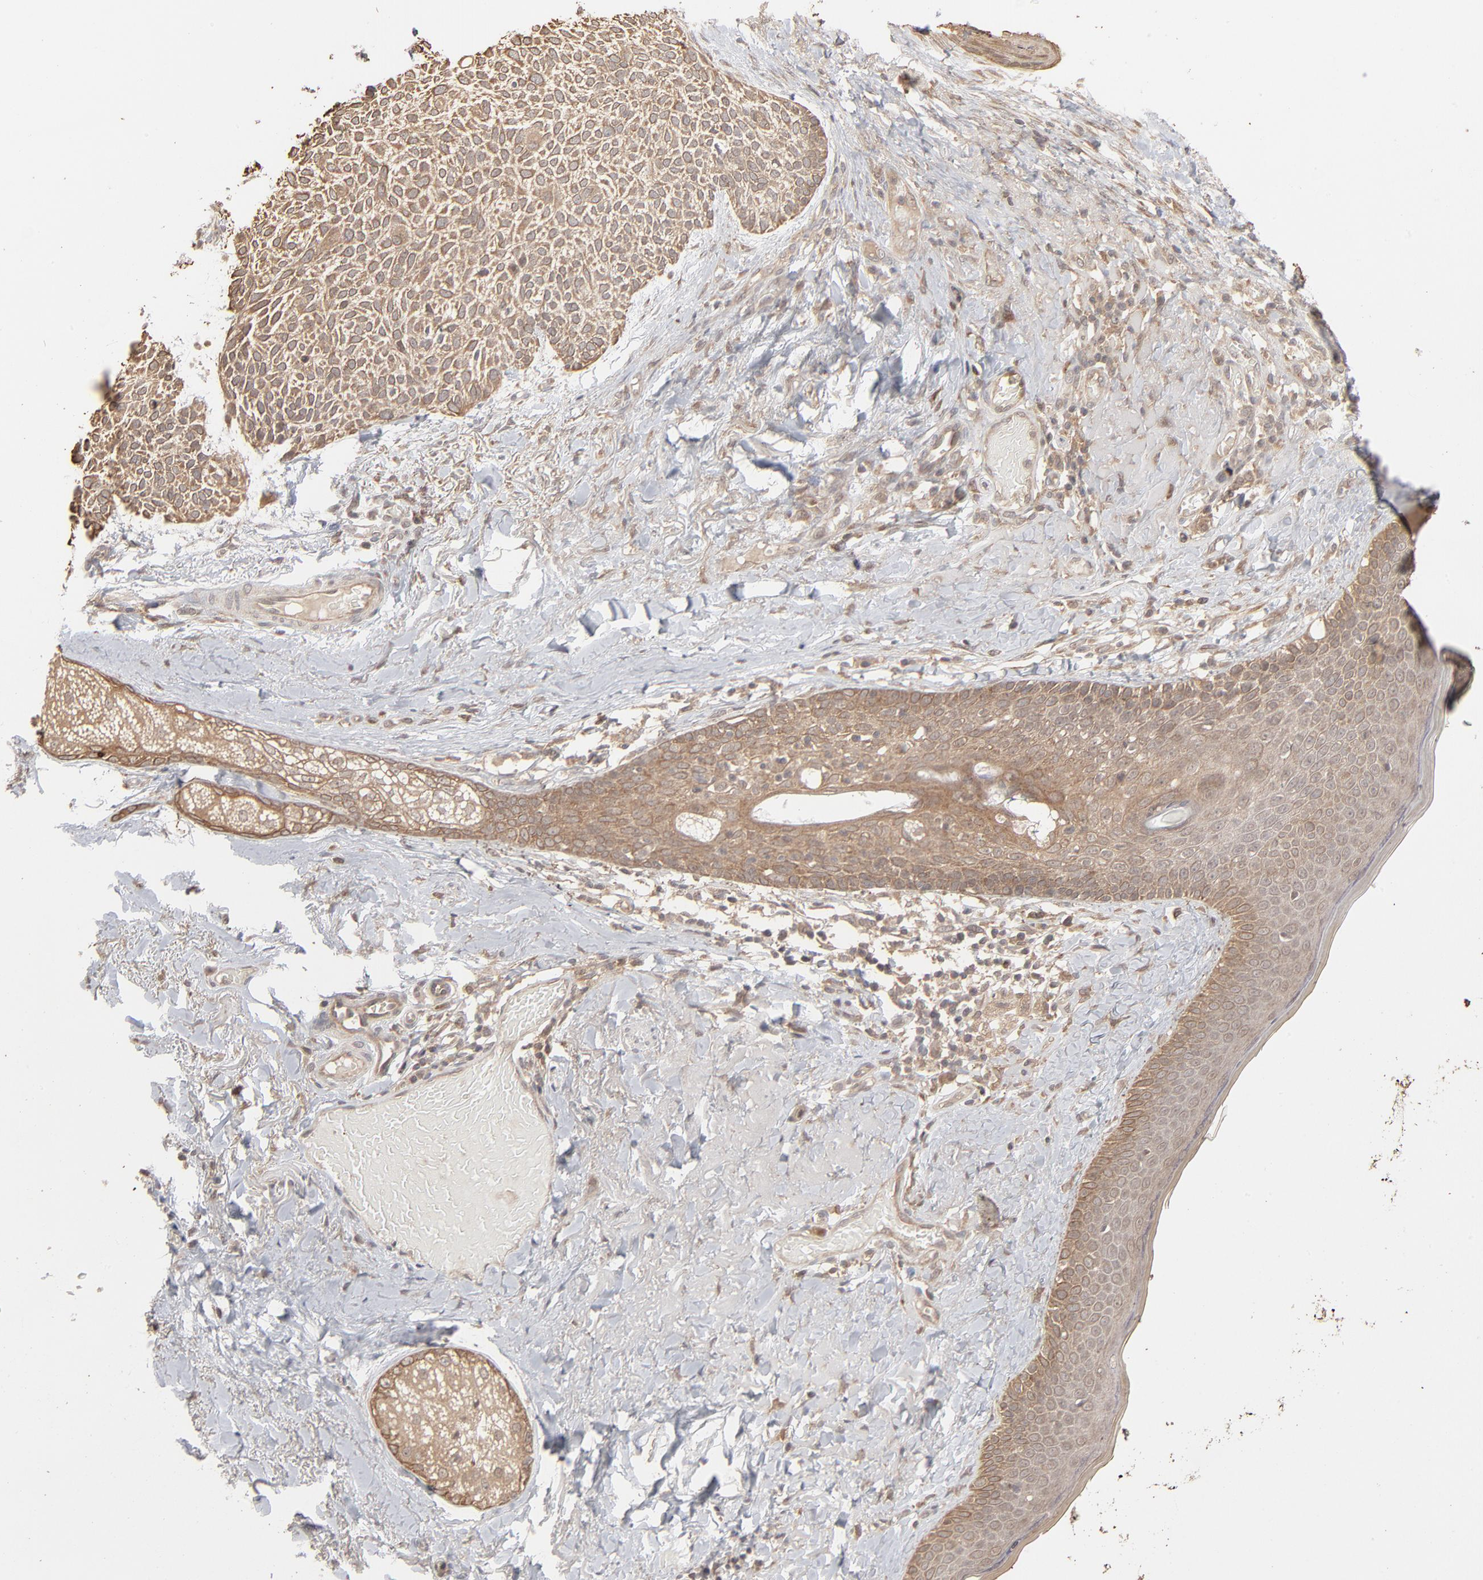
{"staining": {"intensity": "weak", "quantity": ">75%", "location": "cytoplasmic/membranous"}, "tissue": "skin cancer", "cell_type": "Tumor cells", "image_type": "cancer", "snomed": [{"axis": "morphology", "description": "Normal tissue, NOS"}, {"axis": "morphology", "description": "Basal cell carcinoma"}, {"axis": "topography", "description": "Skin"}], "caption": "This micrograph demonstrates skin basal cell carcinoma stained with immunohistochemistry (IHC) to label a protein in brown. The cytoplasmic/membranous of tumor cells show weak positivity for the protein. Nuclei are counter-stained blue.", "gene": "SCFD1", "patient": {"sex": "female", "age": 70}}